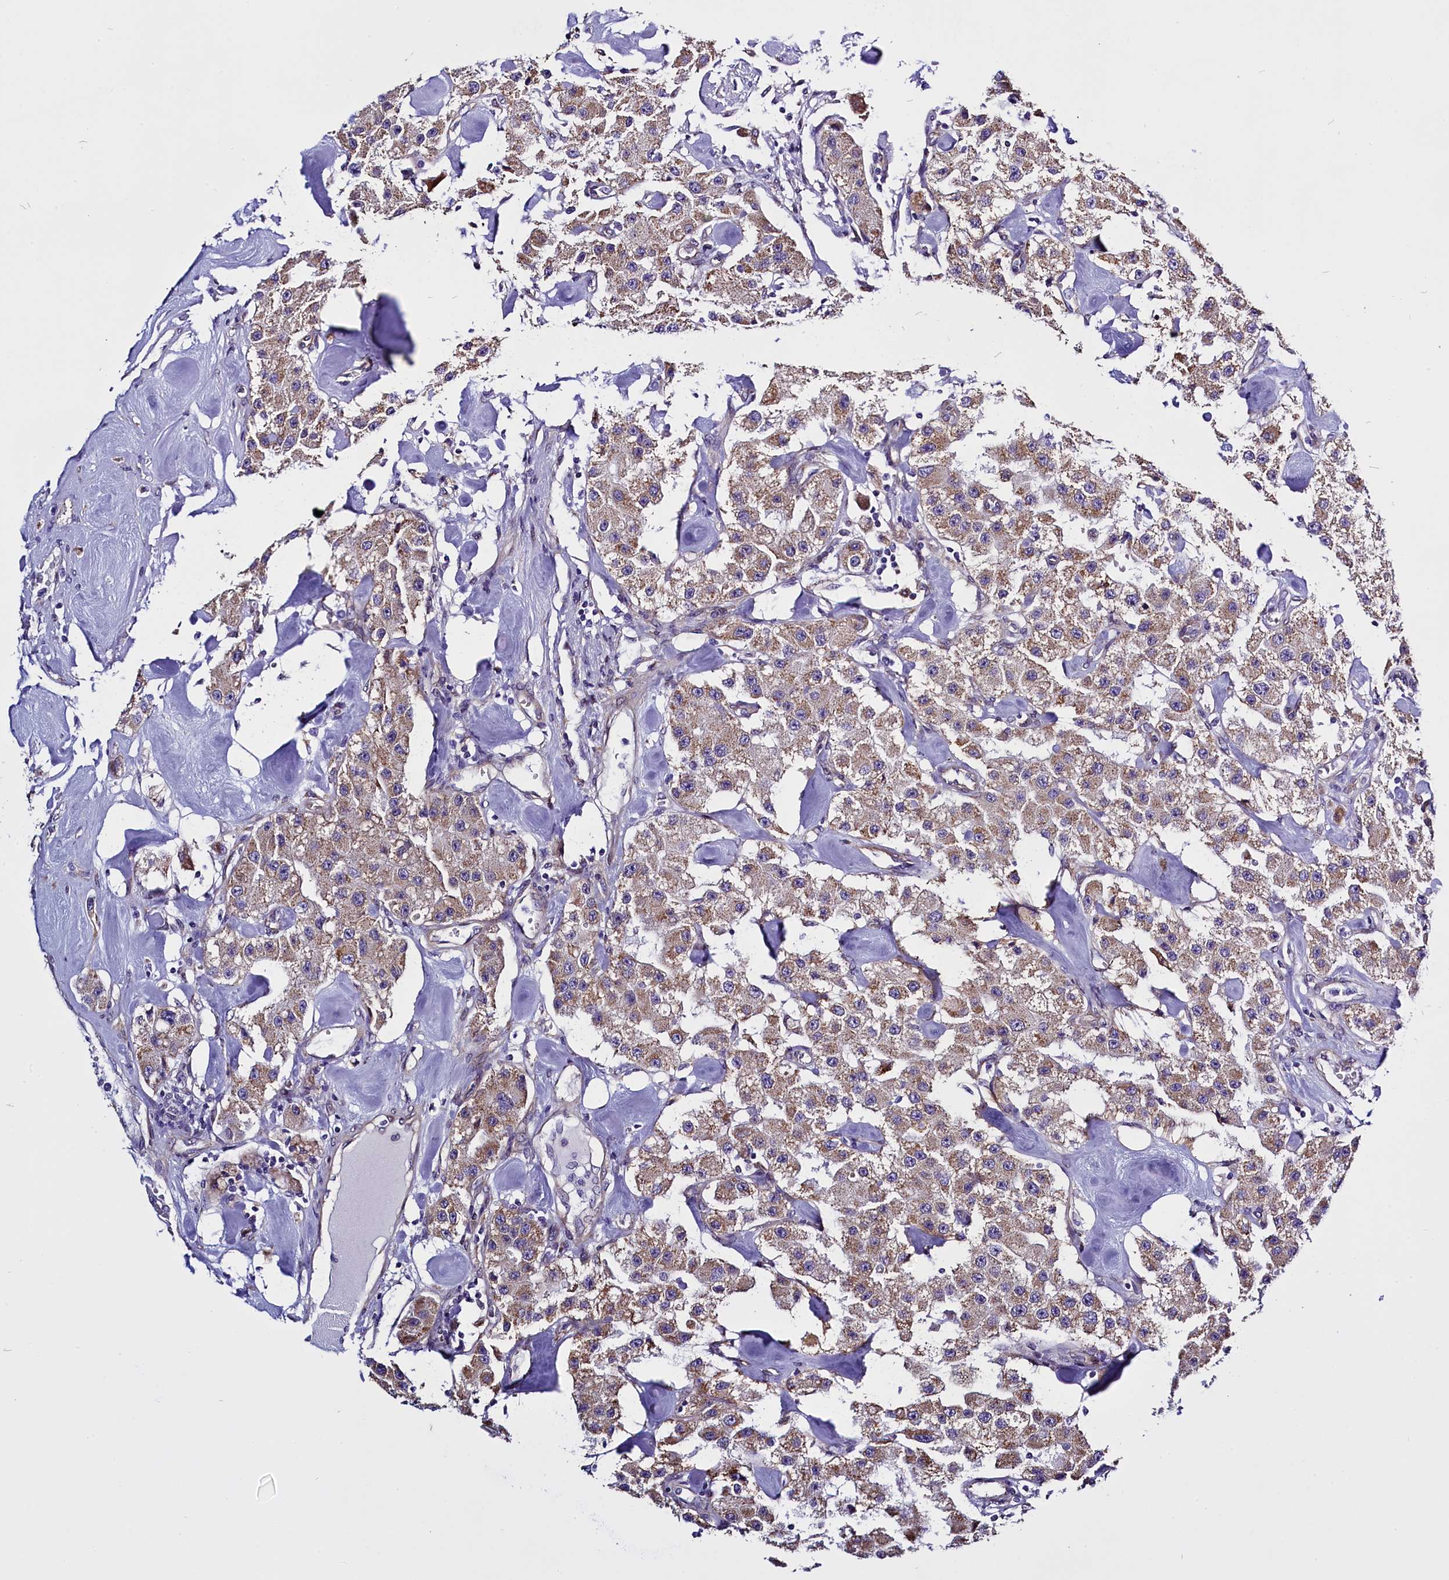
{"staining": {"intensity": "weak", "quantity": ">75%", "location": "cytoplasmic/membranous"}, "tissue": "carcinoid", "cell_type": "Tumor cells", "image_type": "cancer", "snomed": [{"axis": "morphology", "description": "Carcinoid, malignant, NOS"}, {"axis": "topography", "description": "Pancreas"}], "caption": "Immunohistochemical staining of carcinoid (malignant) displays low levels of weak cytoplasmic/membranous protein expression in about >75% of tumor cells.", "gene": "UACA", "patient": {"sex": "male", "age": 41}}